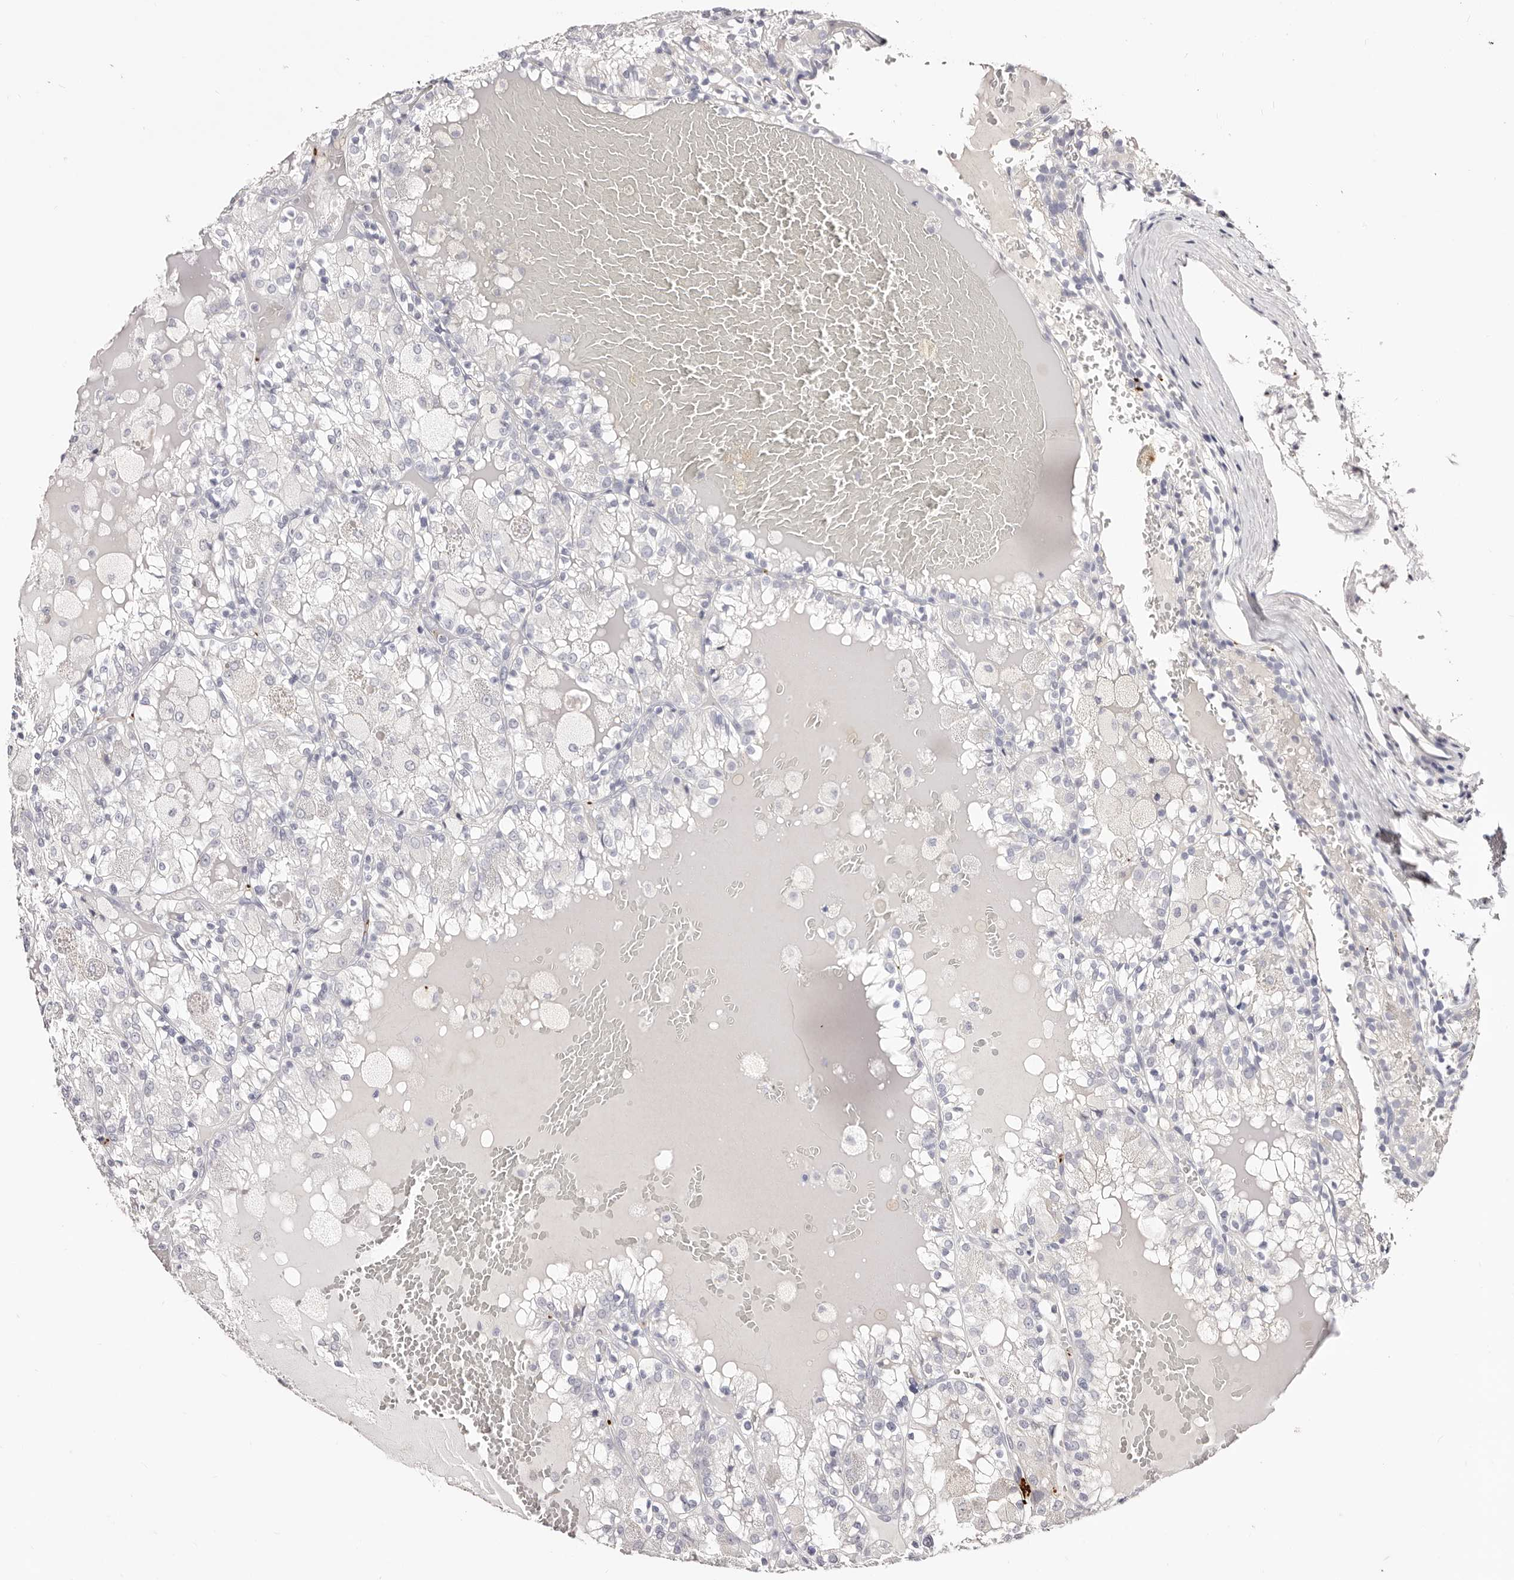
{"staining": {"intensity": "negative", "quantity": "none", "location": "none"}, "tissue": "renal cancer", "cell_type": "Tumor cells", "image_type": "cancer", "snomed": [{"axis": "morphology", "description": "Adenocarcinoma, NOS"}, {"axis": "topography", "description": "Kidney"}], "caption": "Immunohistochemistry (IHC) micrograph of neoplastic tissue: human renal cancer stained with DAB (3,3'-diaminobenzidine) displays no significant protein expression in tumor cells.", "gene": "PF4", "patient": {"sex": "female", "age": 56}}